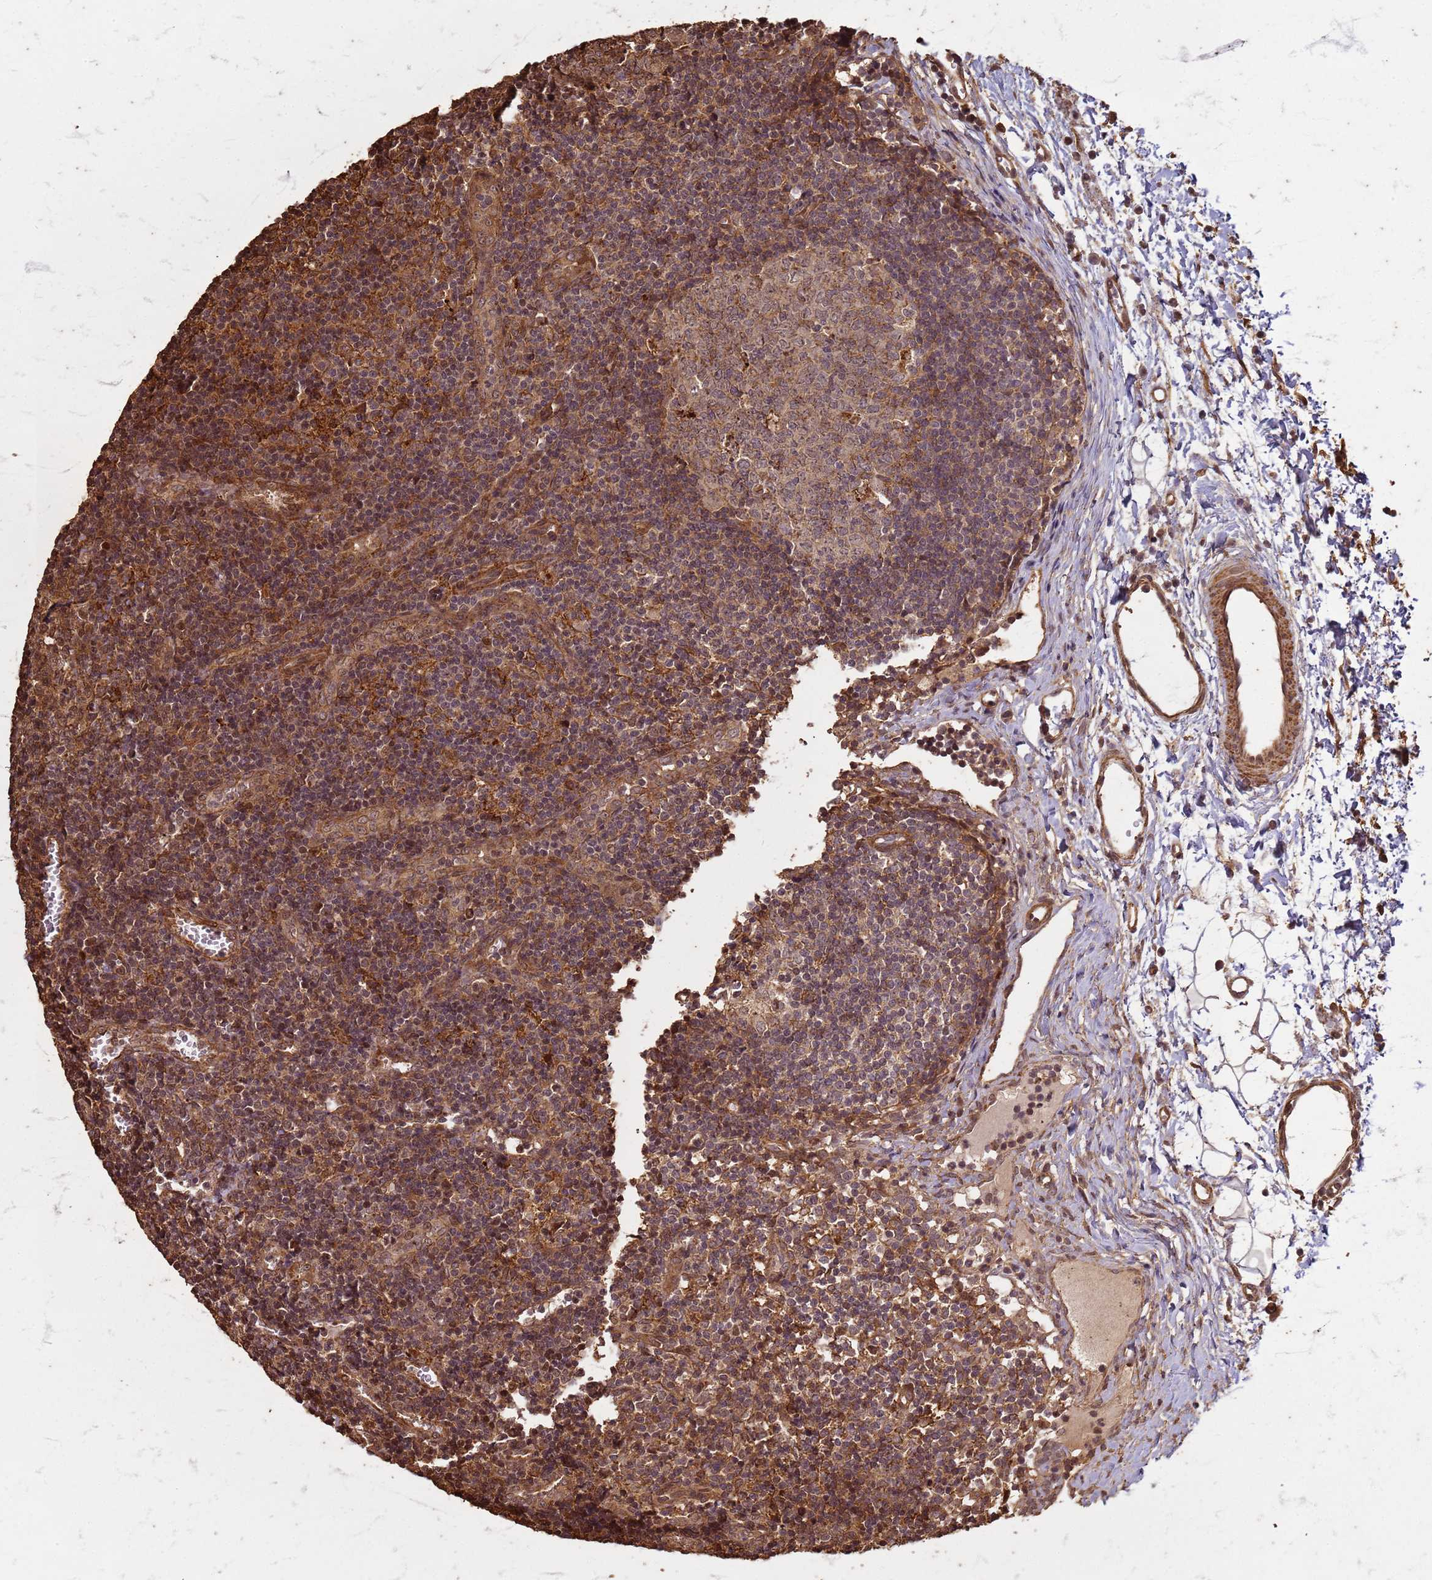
{"staining": {"intensity": "weak", "quantity": "<25%", "location": "cytoplasmic/membranous"}, "tissue": "lymph node", "cell_type": "Germinal center cells", "image_type": "normal", "snomed": [{"axis": "morphology", "description": "Normal tissue, NOS"}, {"axis": "topography", "description": "Lymph node"}], "caption": "This histopathology image is of benign lymph node stained with immunohistochemistry (IHC) to label a protein in brown with the nuclei are counter-stained blue. There is no expression in germinal center cells.", "gene": "KIF26A", "patient": {"sex": "female", "age": 37}}